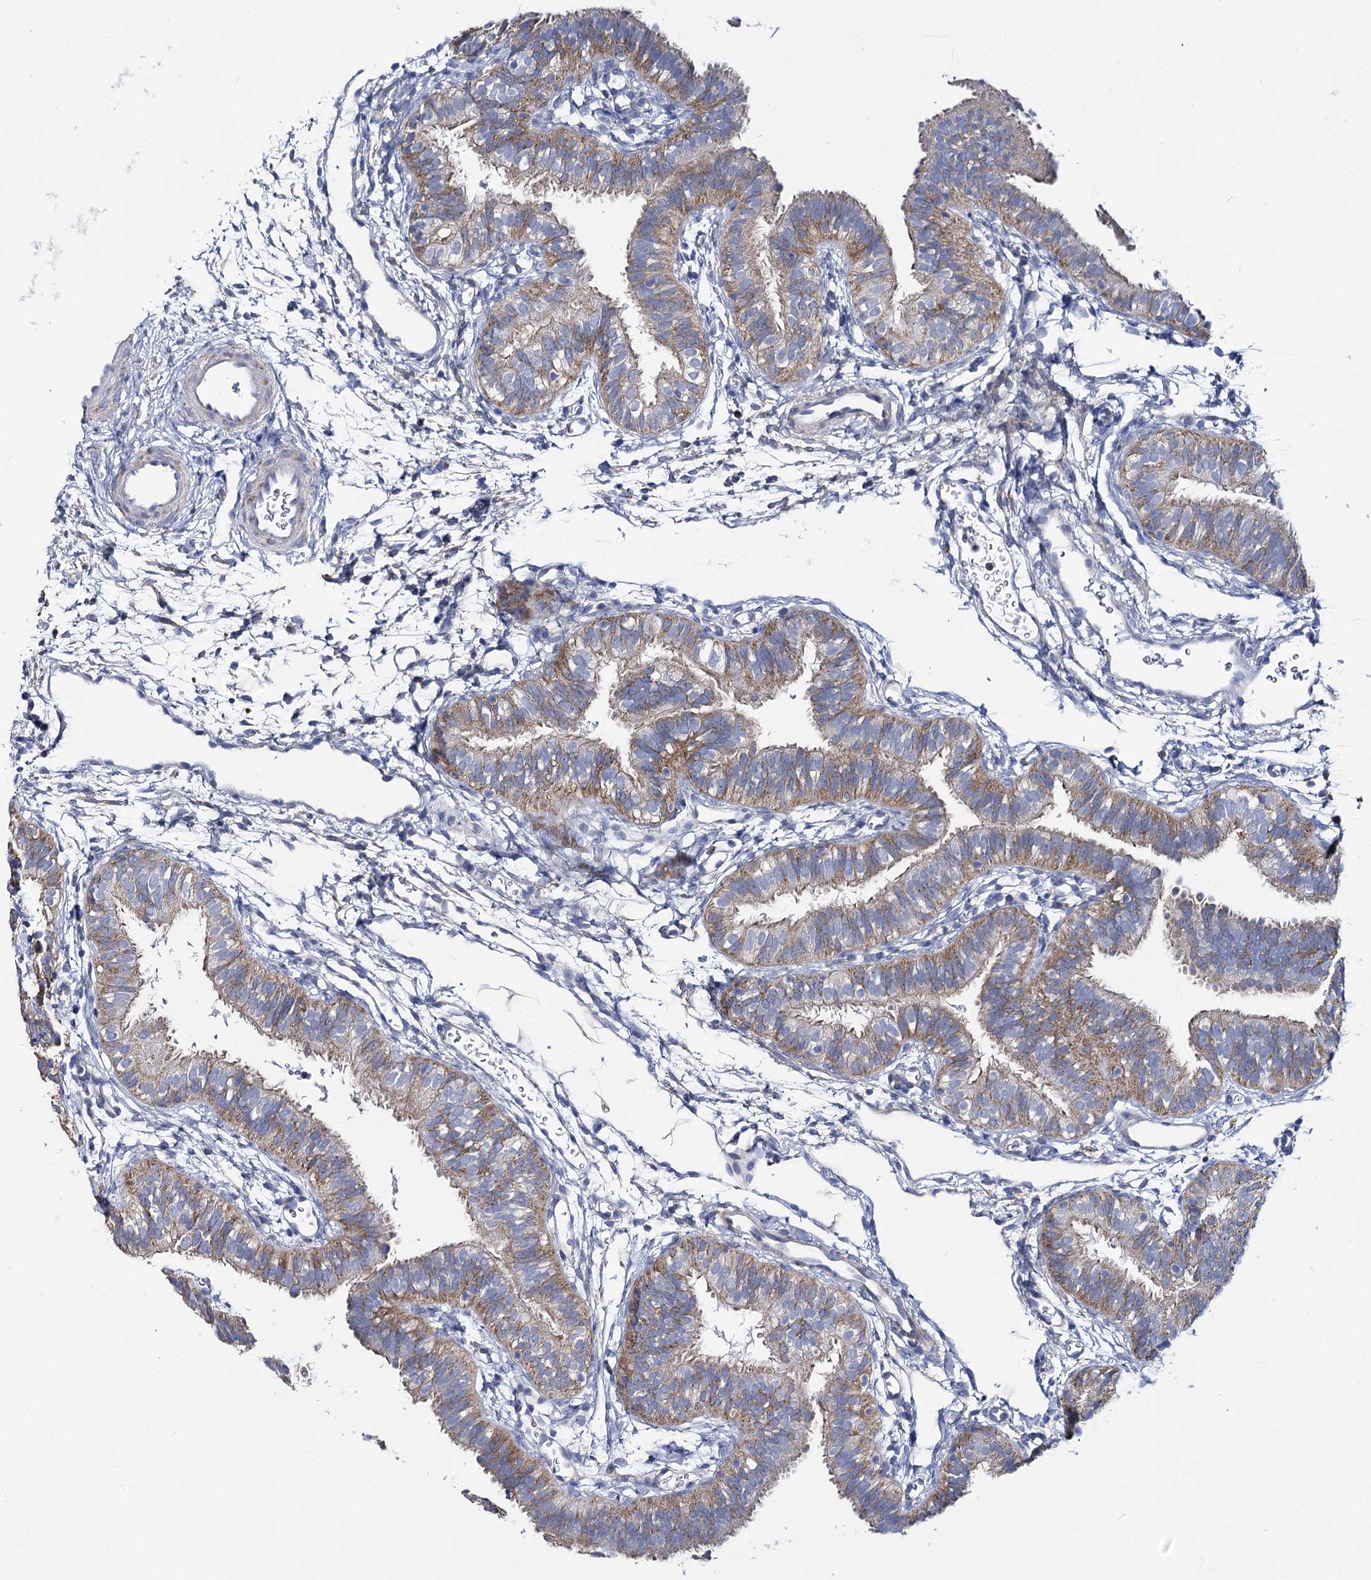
{"staining": {"intensity": "moderate", "quantity": "25%-75%", "location": "cytoplasmic/membranous"}, "tissue": "fallopian tube", "cell_type": "Glandular cells", "image_type": "normal", "snomed": [{"axis": "morphology", "description": "Normal tissue, NOS"}, {"axis": "topography", "description": "Fallopian tube"}], "caption": "Immunohistochemistry (IHC) image of normal fallopian tube: fallopian tube stained using immunohistochemistry (IHC) exhibits medium levels of moderate protein expression localized specifically in the cytoplasmic/membranous of glandular cells, appearing as a cytoplasmic/membranous brown color.", "gene": "THUMPD3", "patient": {"sex": "female", "age": 35}}